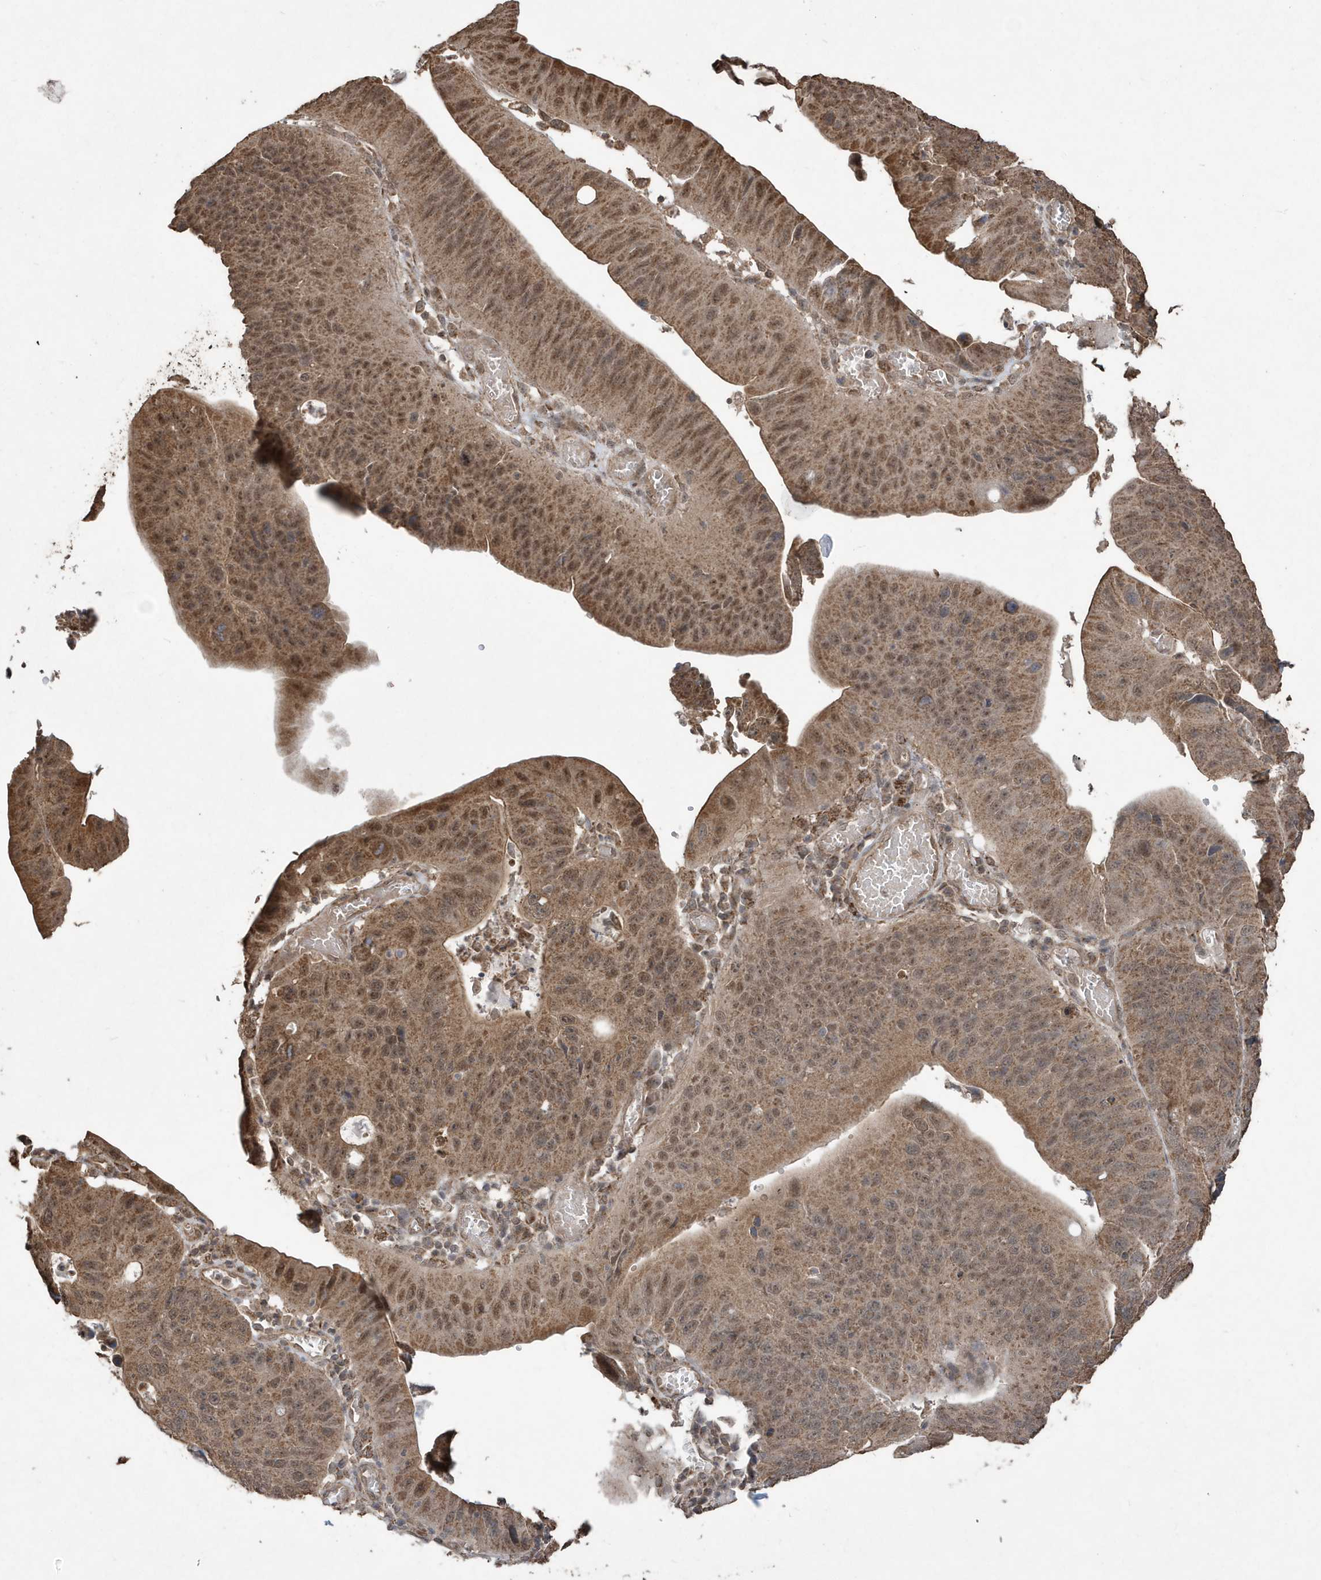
{"staining": {"intensity": "moderate", "quantity": ">75%", "location": "cytoplasmic/membranous,nuclear"}, "tissue": "stomach cancer", "cell_type": "Tumor cells", "image_type": "cancer", "snomed": [{"axis": "morphology", "description": "Adenocarcinoma, NOS"}, {"axis": "topography", "description": "Stomach"}], "caption": "DAB immunohistochemical staining of stomach cancer (adenocarcinoma) shows moderate cytoplasmic/membranous and nuclear protein positivity in about >75% of tumor cells.", "gene": "PAXBP1", "patient": {"sex": "male", "age": 59}}